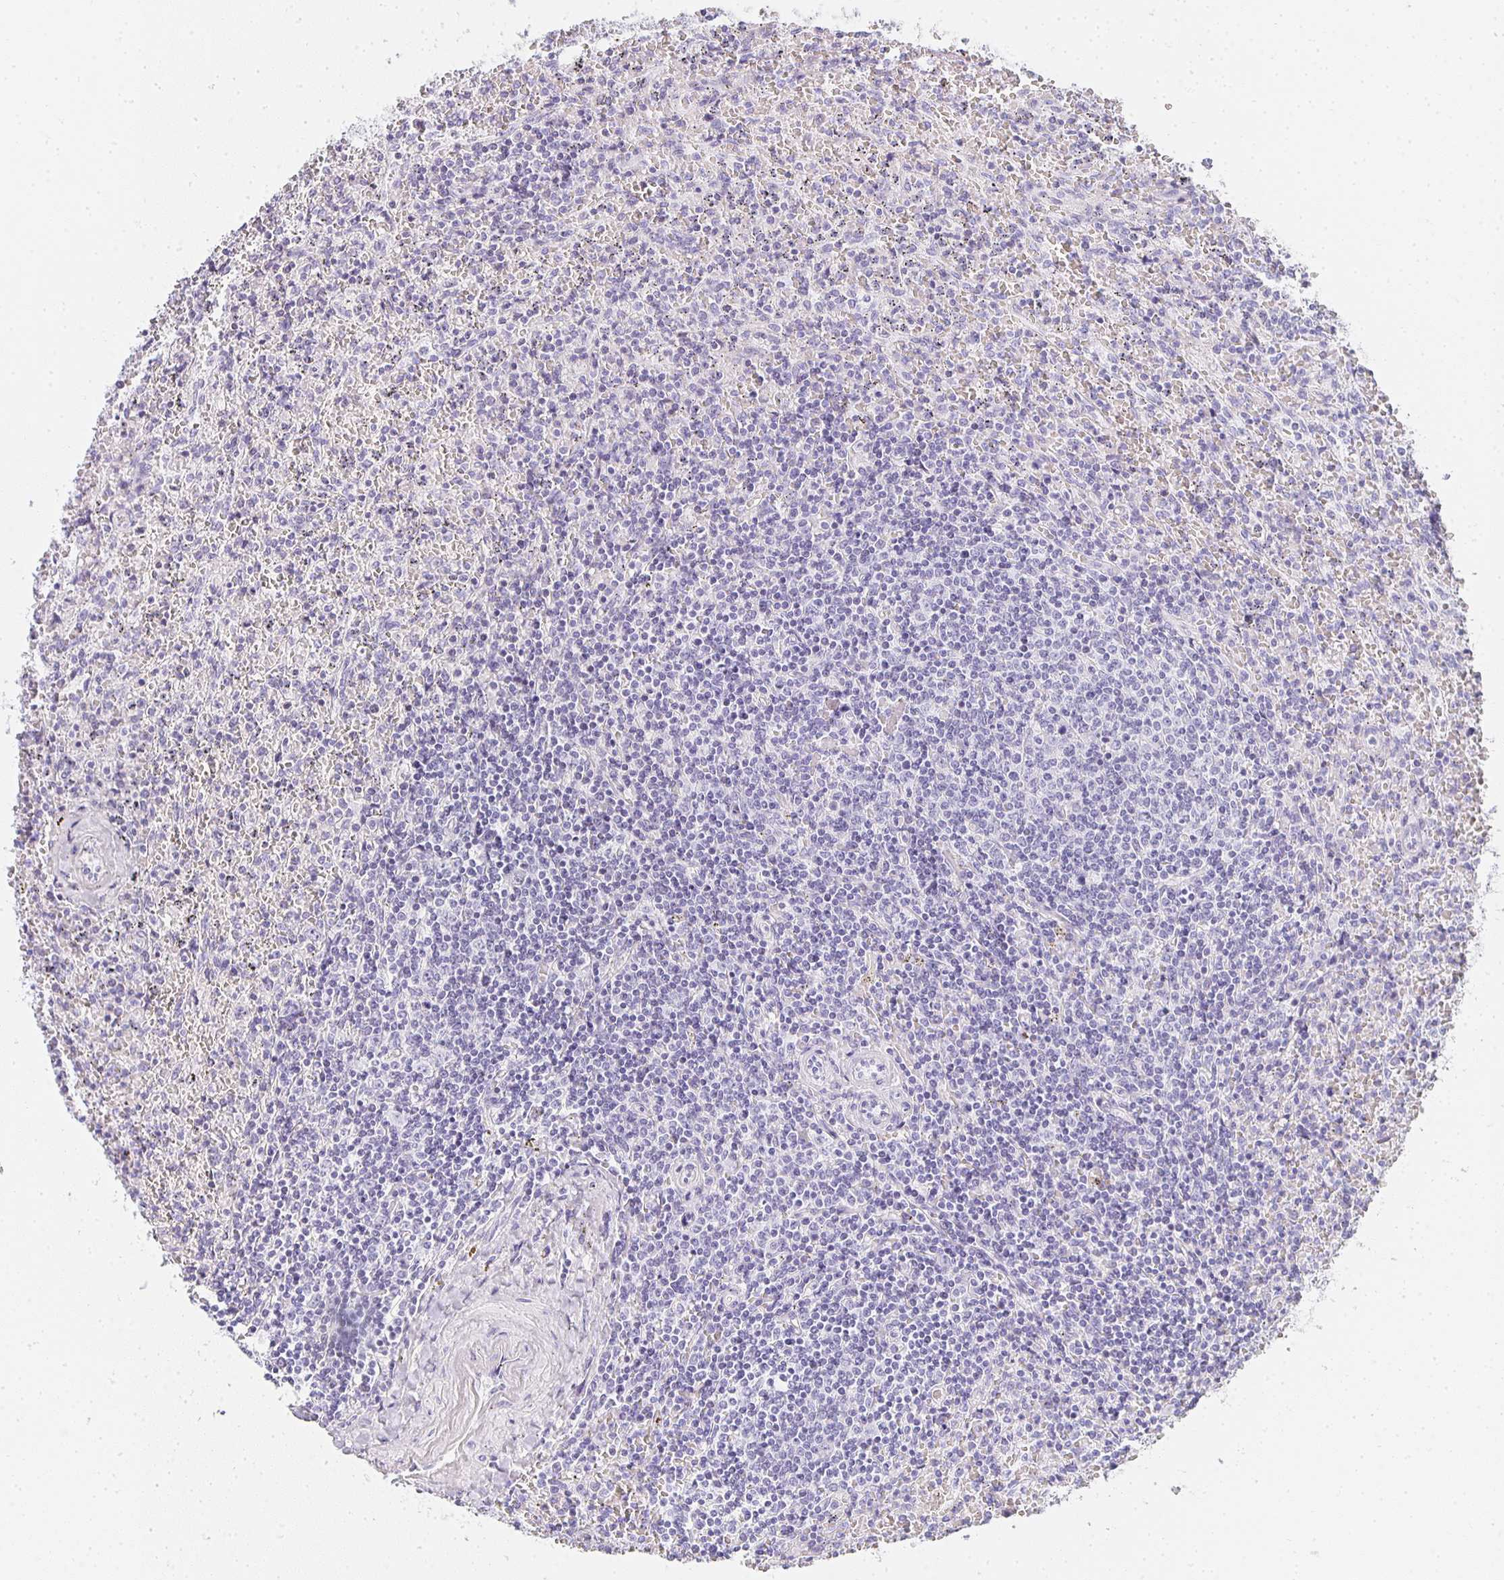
{"staining": {"intensity": "negative", "quantity": "none", "location": "none"}, "tissue": "lymphoma", "cell_type": "Tumor cells", "image_type": "cancer", "snomed": [{"axis": "morphology", "description": "Malignant lymphoma, non-Hodgkin's type, Low grade"}, {"axis": "topography", "description": "Spleen"}], "caption": "Malignant lymphoma, non-Hodgkin's type (low-grade) stained for a protein using immunohistochemistry shows no positivity tumor cells.", "gene": "TPSD1", "patient": {"sex": "female", "age": 64}}